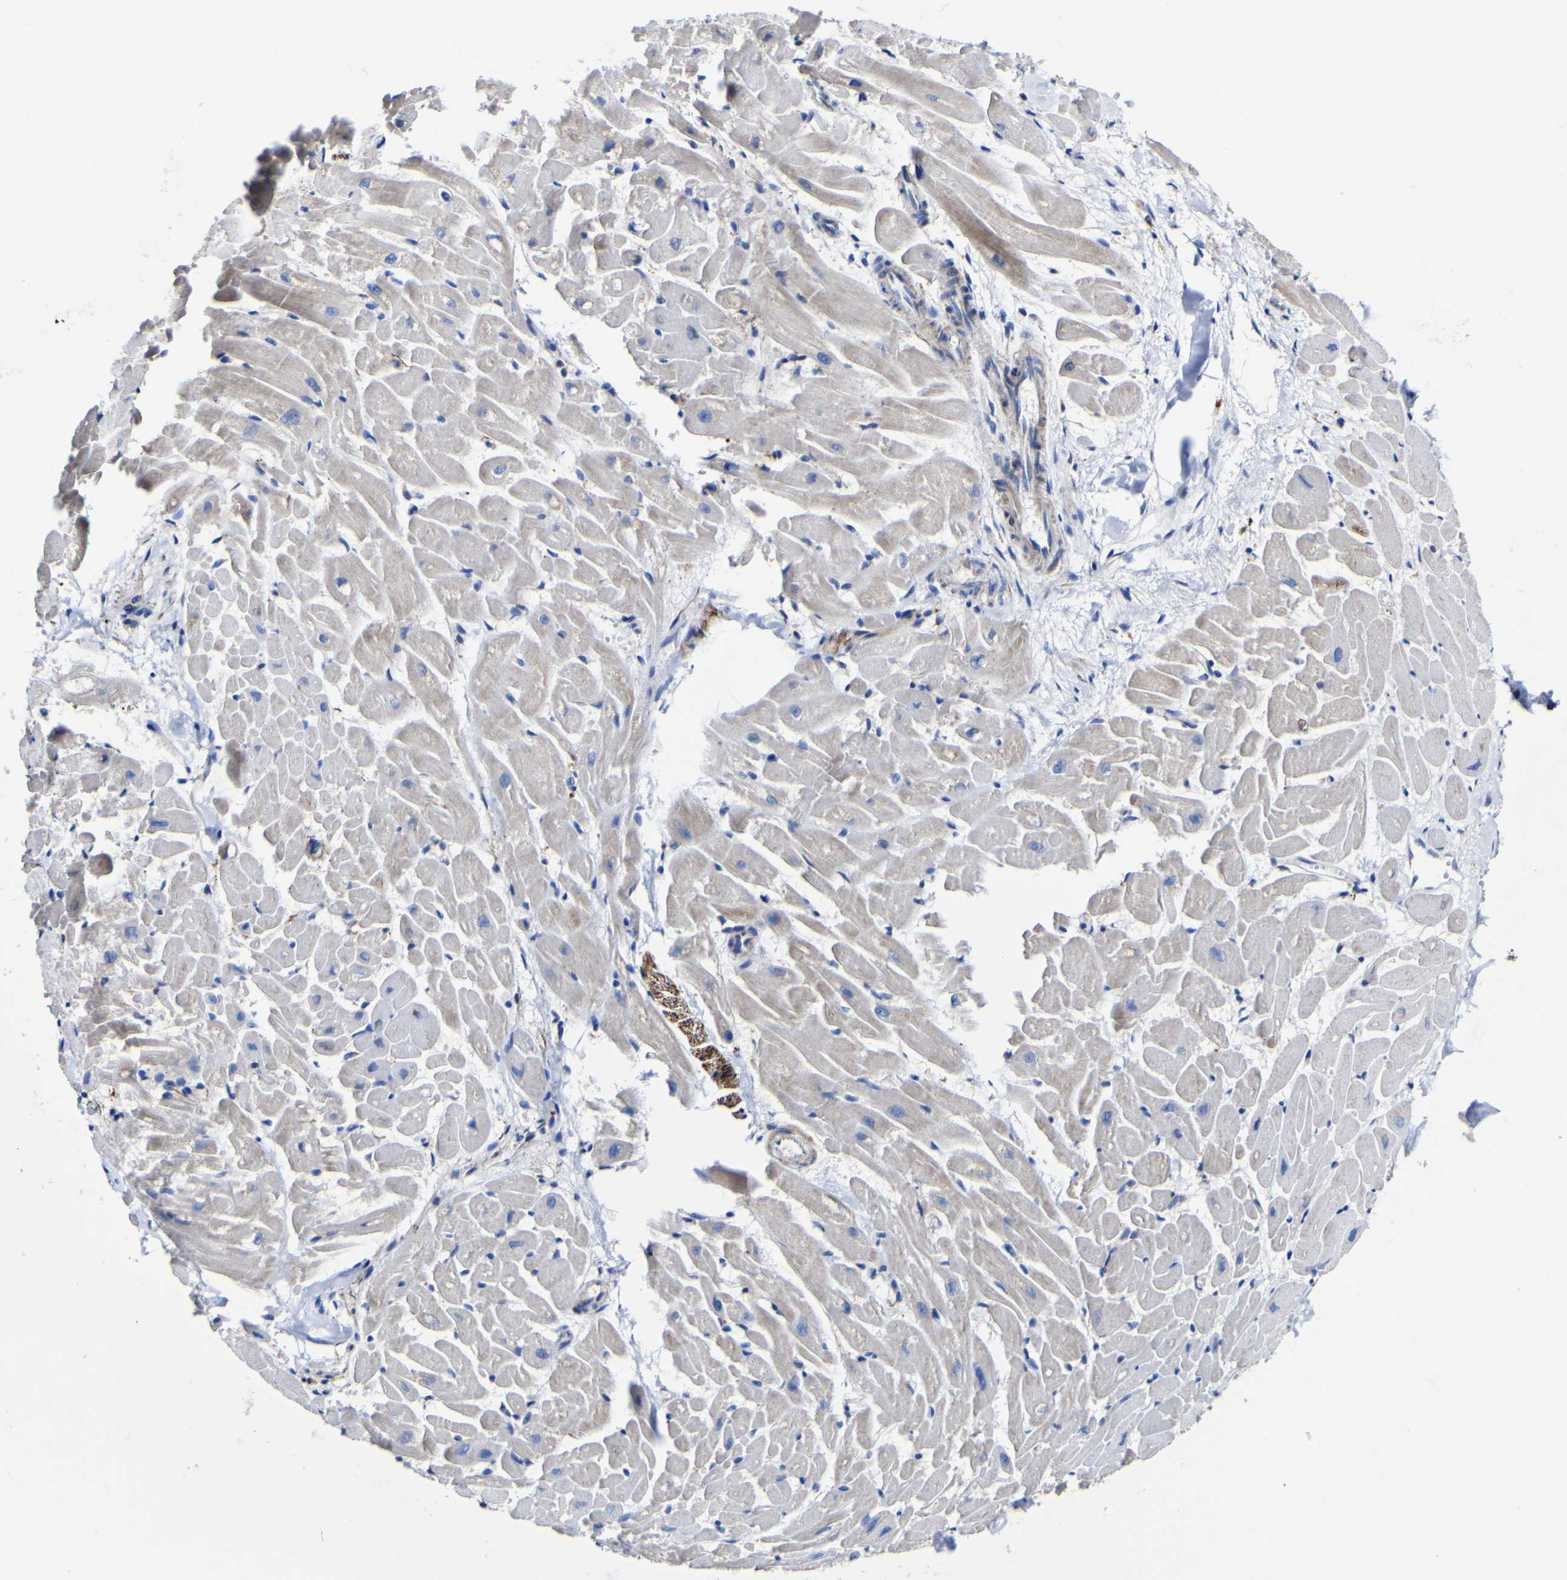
{"staining": {"intensity": "moderate", "quantity": "25%-75%", "location": "cytoplasmic/membranous"}, "tissue": "heart muscle", "cell_type": "Cardiomyocytes", "image_type": "normal", "snomed": [{"axis": "morphology", "description": "Normal tissue, NOS"}, {"axis": "topography", "description": "Heart"}], "caption": "Brown immunohistochemical staining in unremarkable human heart muscle exhibits moderate cytoplasmic/membranous staining in about 25%-75% of cardiomyocytes. Using DAB (brown) and hematoxylin (blue) stains, captured at high magnification using brightfield microscopy.", "gene": "CCDC90B", "patient": {"sex": "female", "age": 19}}